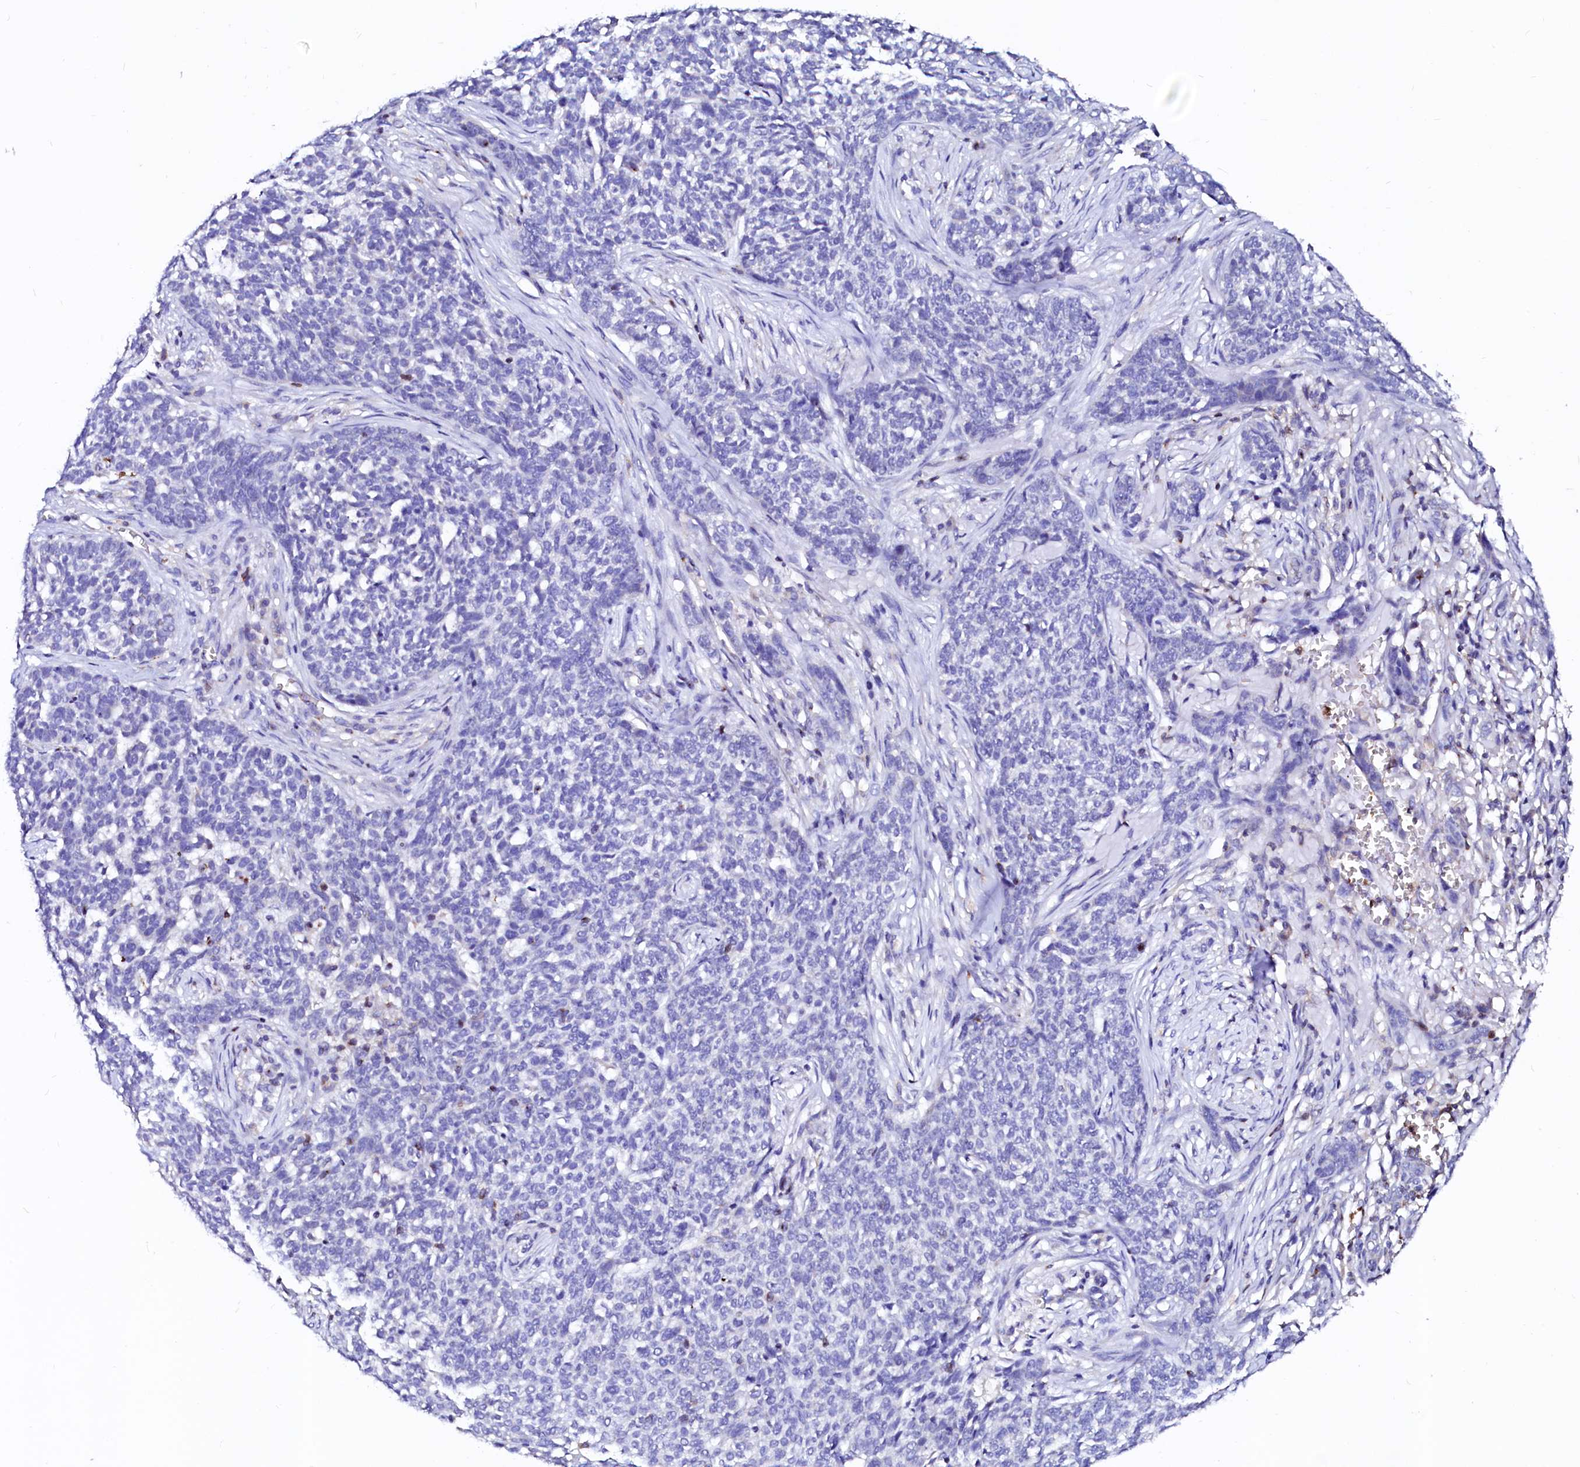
{"staining": {"intensity": "negative", "quantity": "none", "location": "none"}, "tissue": "skin cancer", "cell_type": "Tumor cells", "image_type": "cancer", "snomed": [{"axis": "morphology", "description": "Basal cell carcinoma"}, {"axis": "topography", "description": "Skin"}], "caption": "An immunohistochemistry (IHC) histopathology image of skin cancer (basal cell carcinoma) is shown. There is no staining in tumor cells of skin cancer (basal cell carcinoma). Nuclei are stained in blue.", "gene": "RAB27A", "patient": {"sex": "male", "age": 85}}